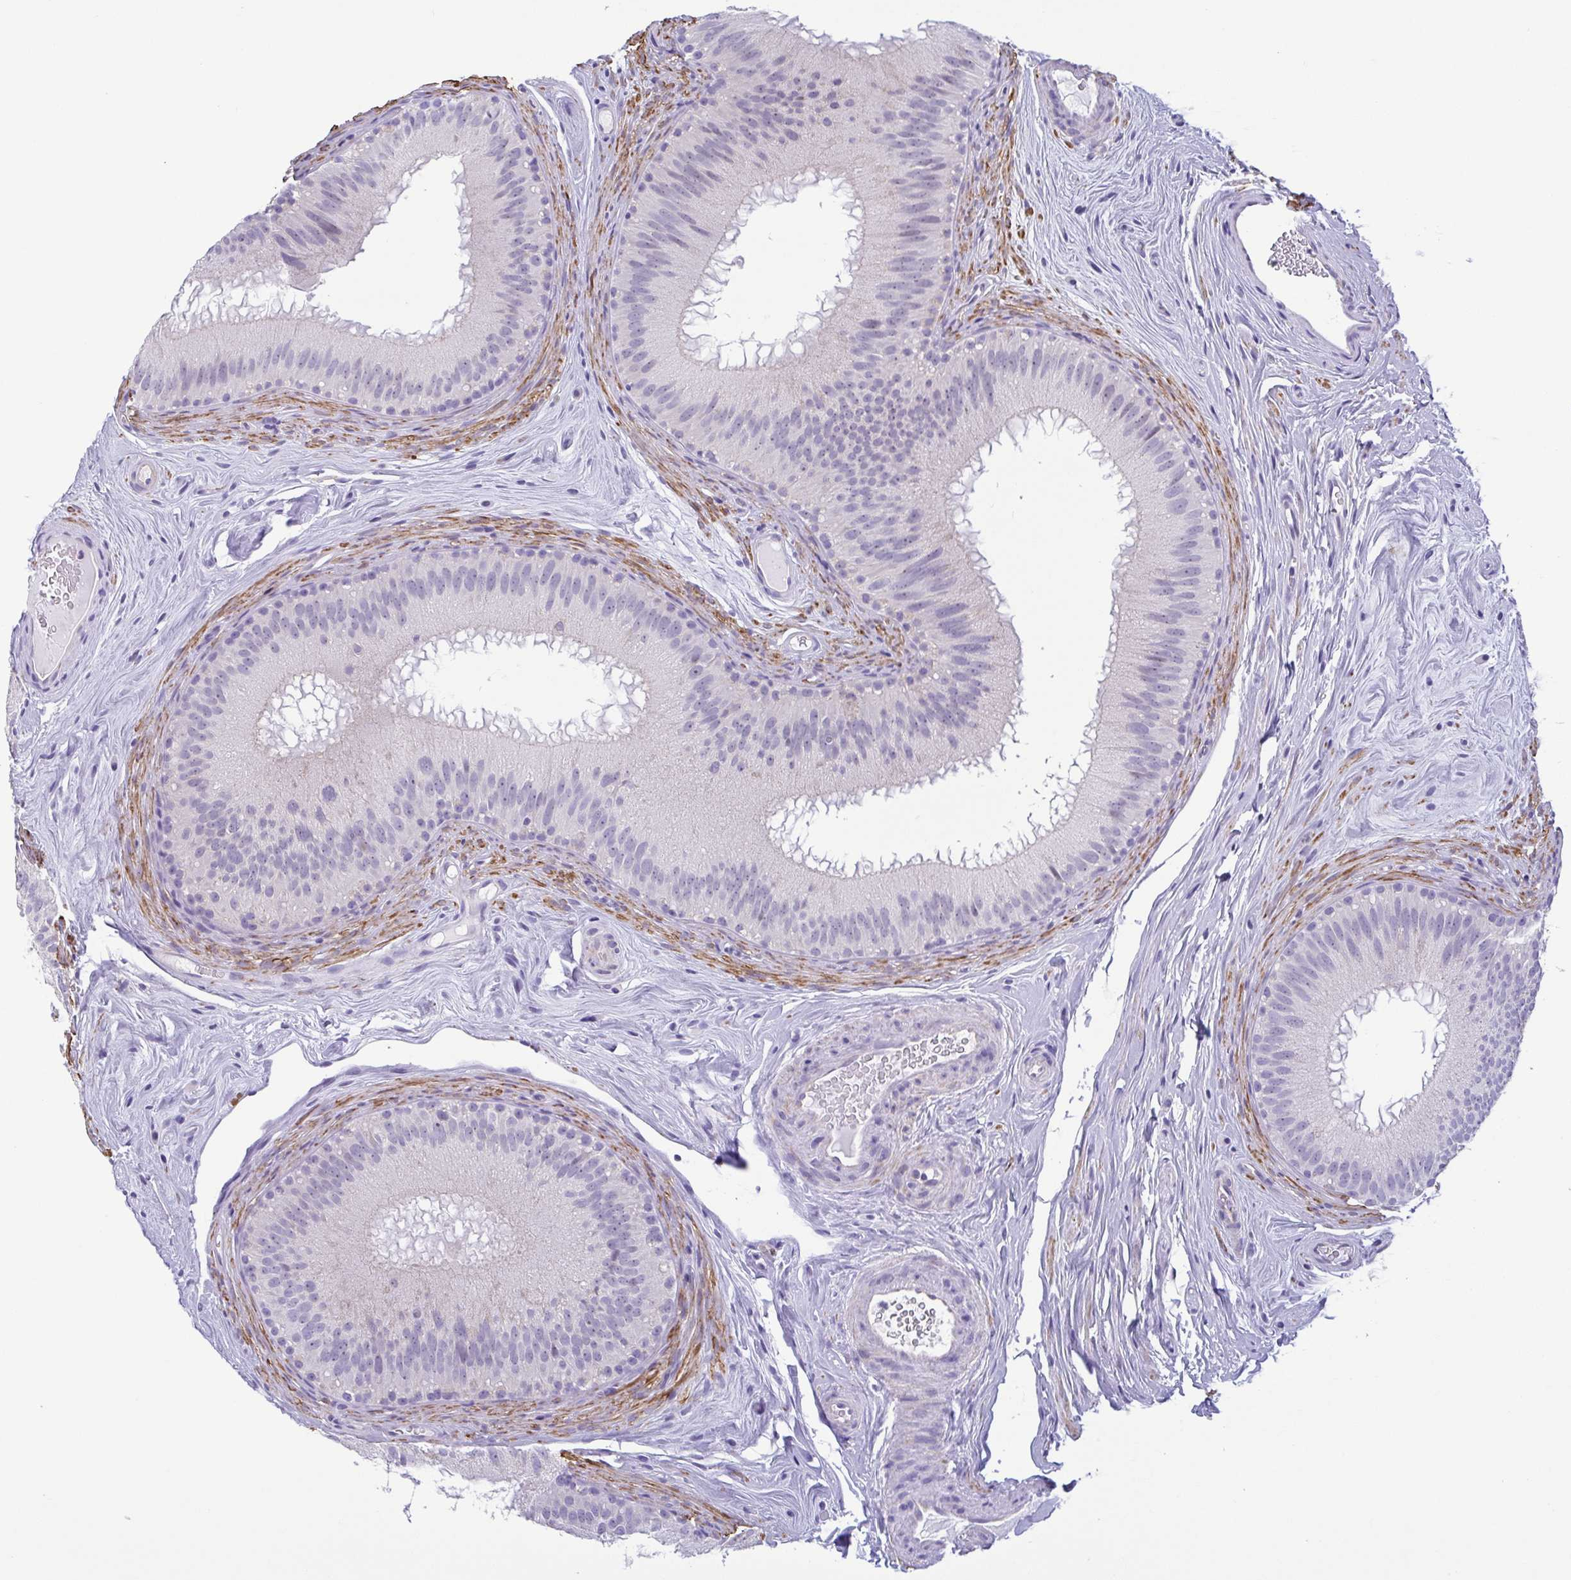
{"staining": {"intensity": "negative", "quantity": "none", "location": "none"}, "tissue": "epididymis", "cell_type": "Glandular cells", "image_type": "normal", "snomed": [{"axis": "morphology", "description": "Normal tissue, NOS"}, {"axis": "topography", "description": "Epididymis"}], "caption": "Immunohistochemical staining of normal human epididymis shows no significant positivity in glandular cells. (Immunohistochemistry, brightfield microscopy, high magnification).", "gene": "MYL7", "patient": {"sex": "male", "age": 44}}